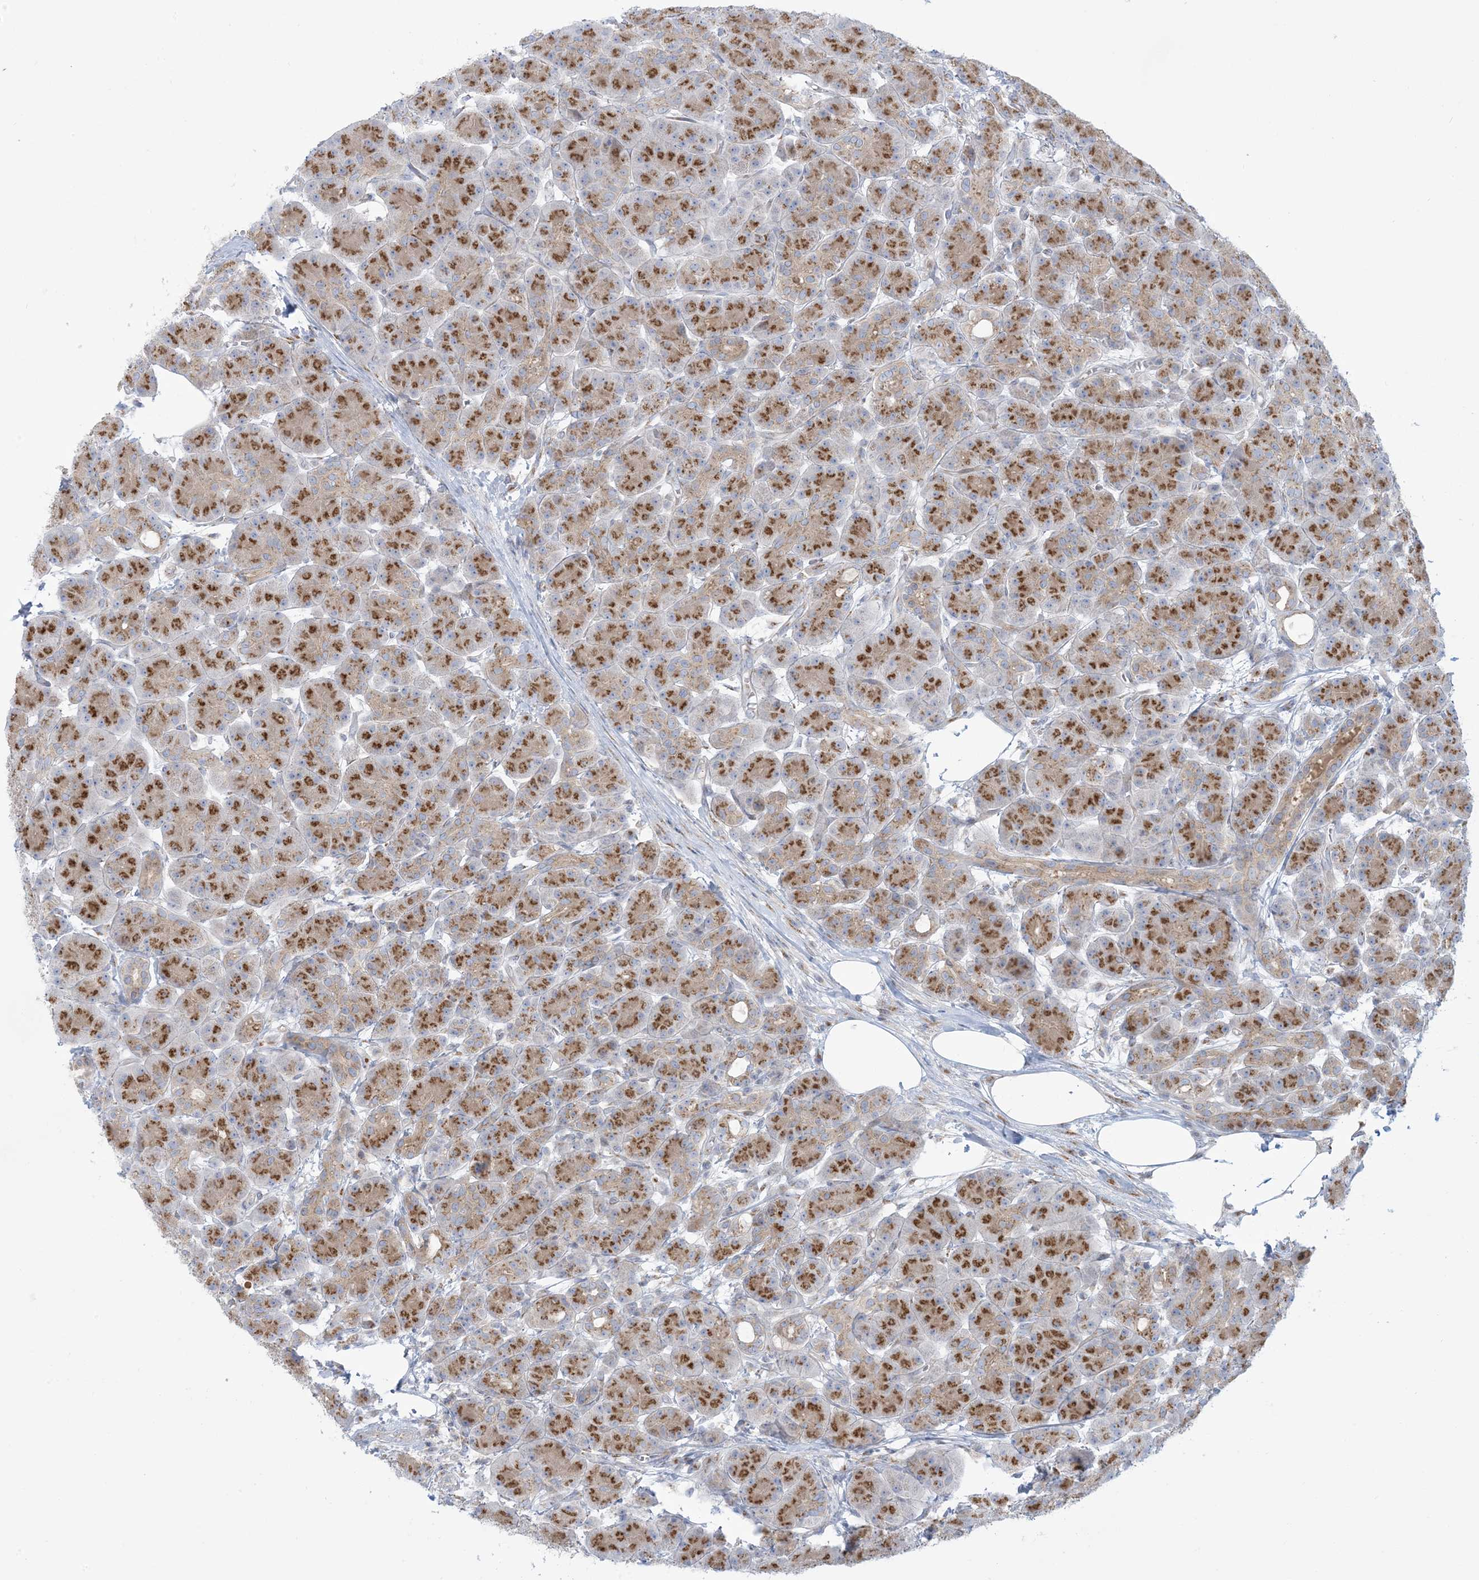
{"staining": {"intensity": "strong", "quantity": ">75%", "location": "cytoplasmic/membranous"}, "tissue": "pancreas", "cell_type": "Exocrine glandular cells", "image_type": "normal", "snomed": [{"axis": "morphology", "description": "Normal tissue, NOS"}, {"axis": "topography", "description": "Pancreas"}], "caption": "This is an image of immunohistochemistry (IHC) staining of benign pancreas, which shows strong positivity in the cytoplasmic/membranous of exocrine glandular cells.", "gene": "AFTPH", "patient": {"sex": "male", "age": 63}}